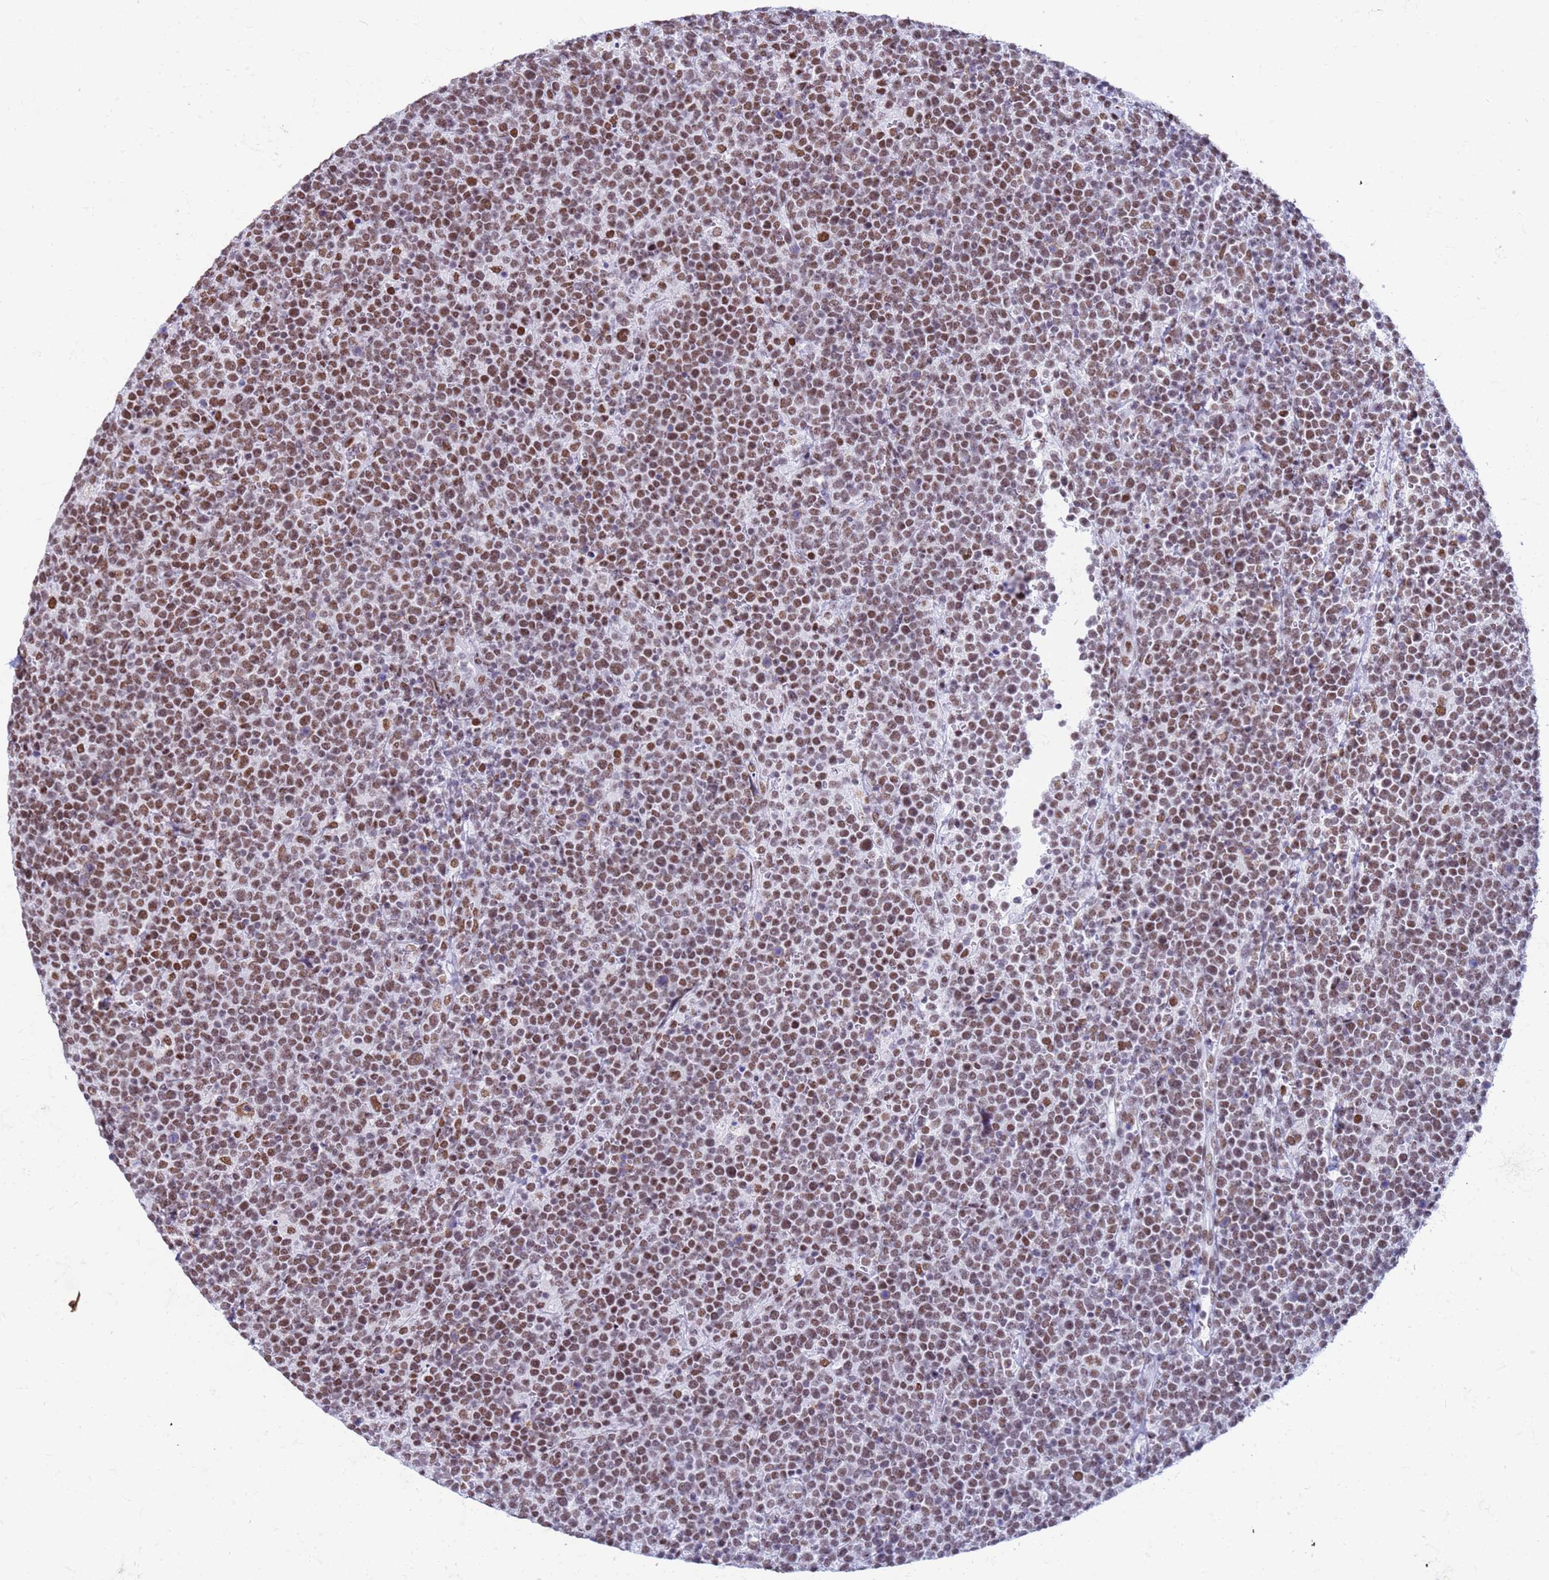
{"staining": {"intensity": "moderate", "quantity": ">75%", "location": "nuclear"}, "tissue": "lymphoma", "cell_type": "Tumor cells", "image_type": "cancer", "snomed": [{"axis": "morphology", "description": "Malignant lymphoma, non-Hodgkin's type, High grade"}, {"axis": "topography", "description": "Lymph node"}], "caption": "Lymphoma stained with a protein marker reveals moderate staining in tumor cells.", "gene": "FAM170B", "patient": {"sex": "male", "age": 61}}